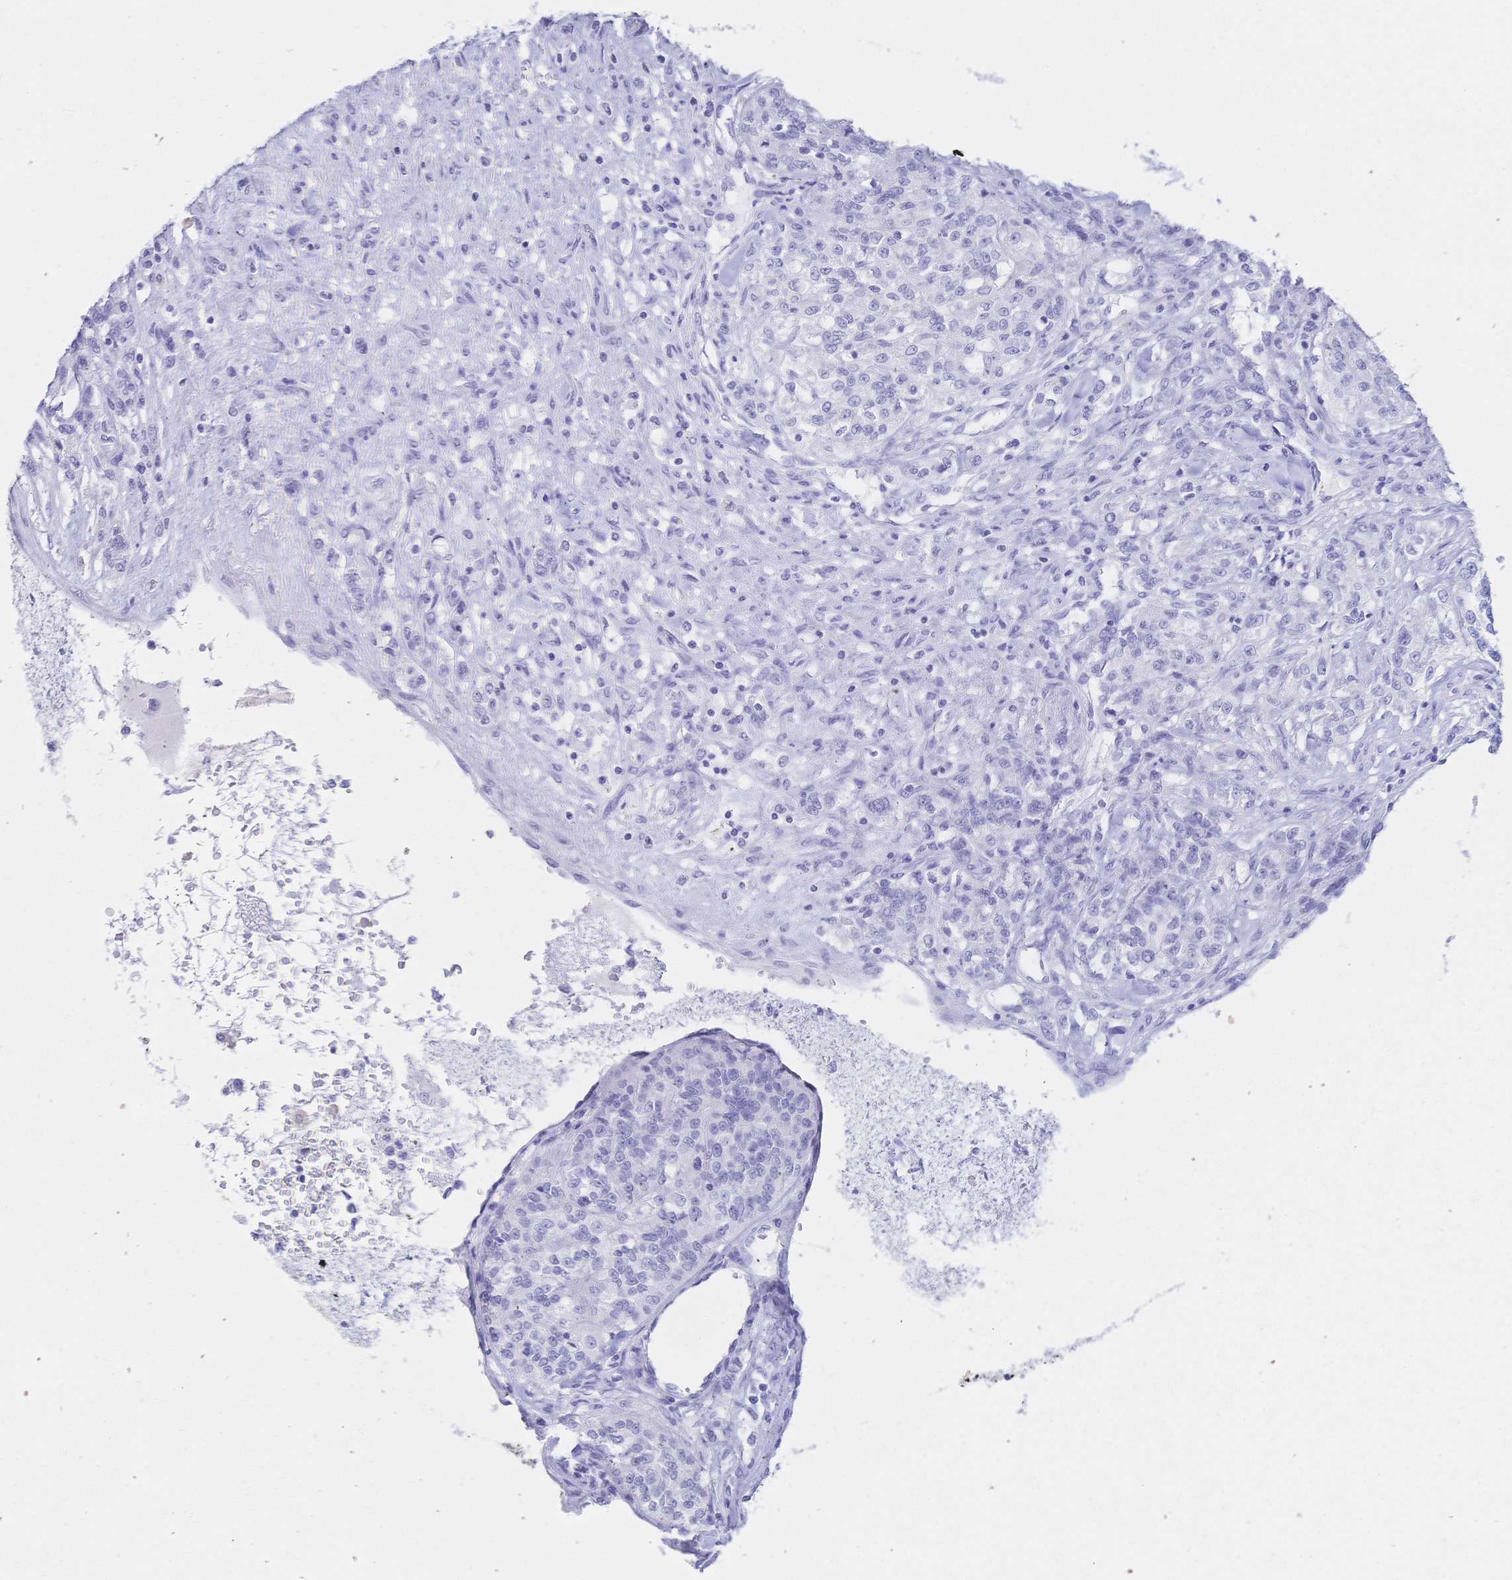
{"staining": {"intensity": "negative", "quantity": "none", "location": "none"}, "tissue": "renal cancer", "cell_type": "Tumor cells", "image_type": "cancer", "snomed": [{"axis": "morphology", "description": "Adenocarcinoma, NOS"}, {"axis": "topography", "description": "Kidney"}], "caption": "DAB (3,3'-diaminobenzidine) immunohistochemical staining of renal adenocarcinoma demonstrates no significant positivity in tumor cells.", "gene": "MEP1B", "patient": {"sex": "female", "age": 63}}